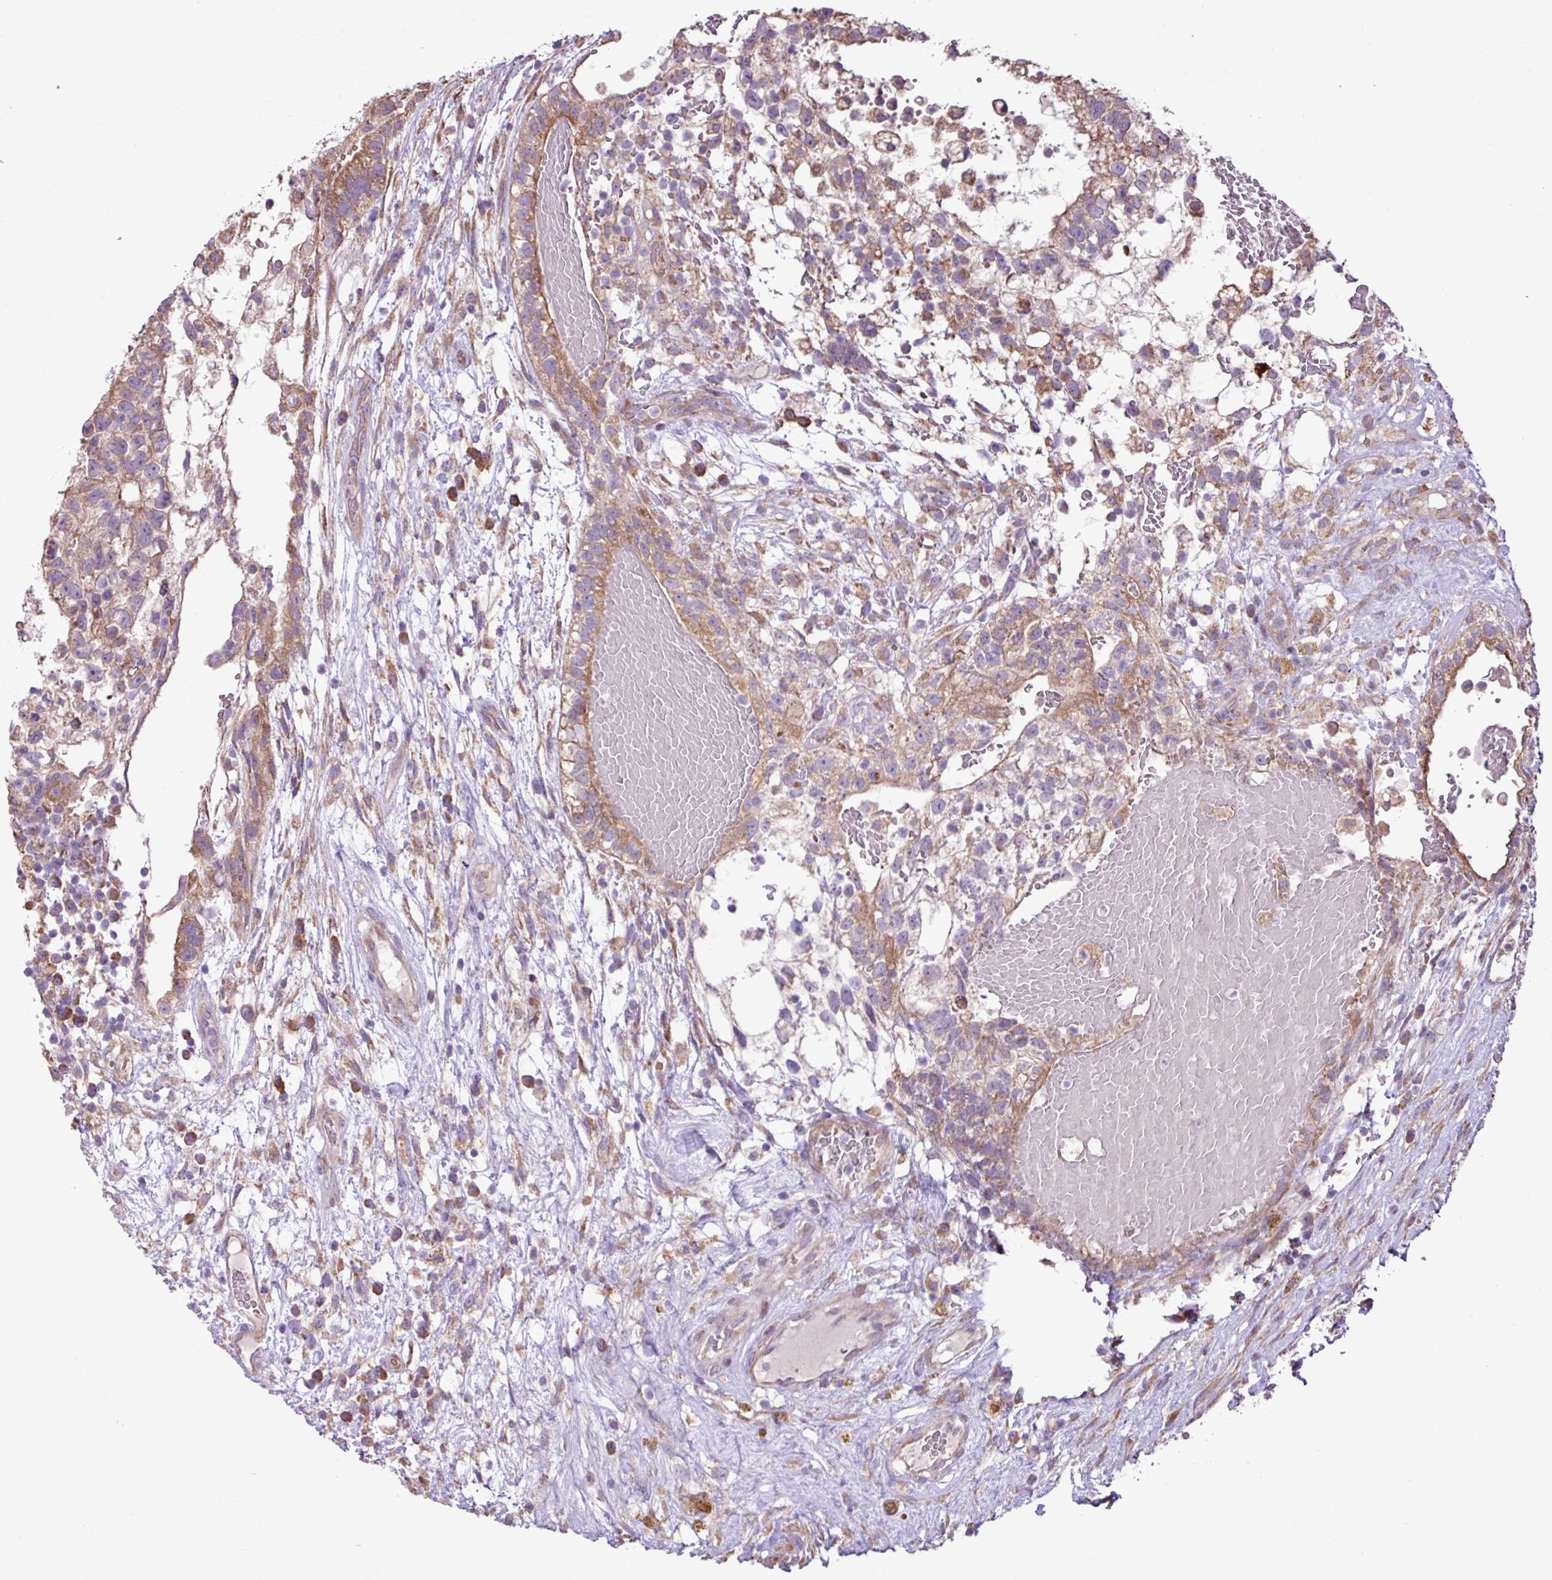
{"staining": {"intensity": "moderate", "quantity": ">75%", "location": "cytoplasmic/membranous"}, "tissue": "testis cancer", "cell_type": "Tumor cells", "image_type": "cancer", "snomed": [{"axis": "morphology", "description": "Normal tissue, NOS"}, {"axis": "morphology", "description": "Carcinoma, Embryonal, NOS"}, {"axis": "topography", "description": "Testis"}], "caption": "A medium amount of moderate cytoplasmic/membranous positivity is appreciated in about >75% of tumor cells in testis cancer tissue.", "gene": "MEGF6", "patient": {"sex": "male", "age": 32}}